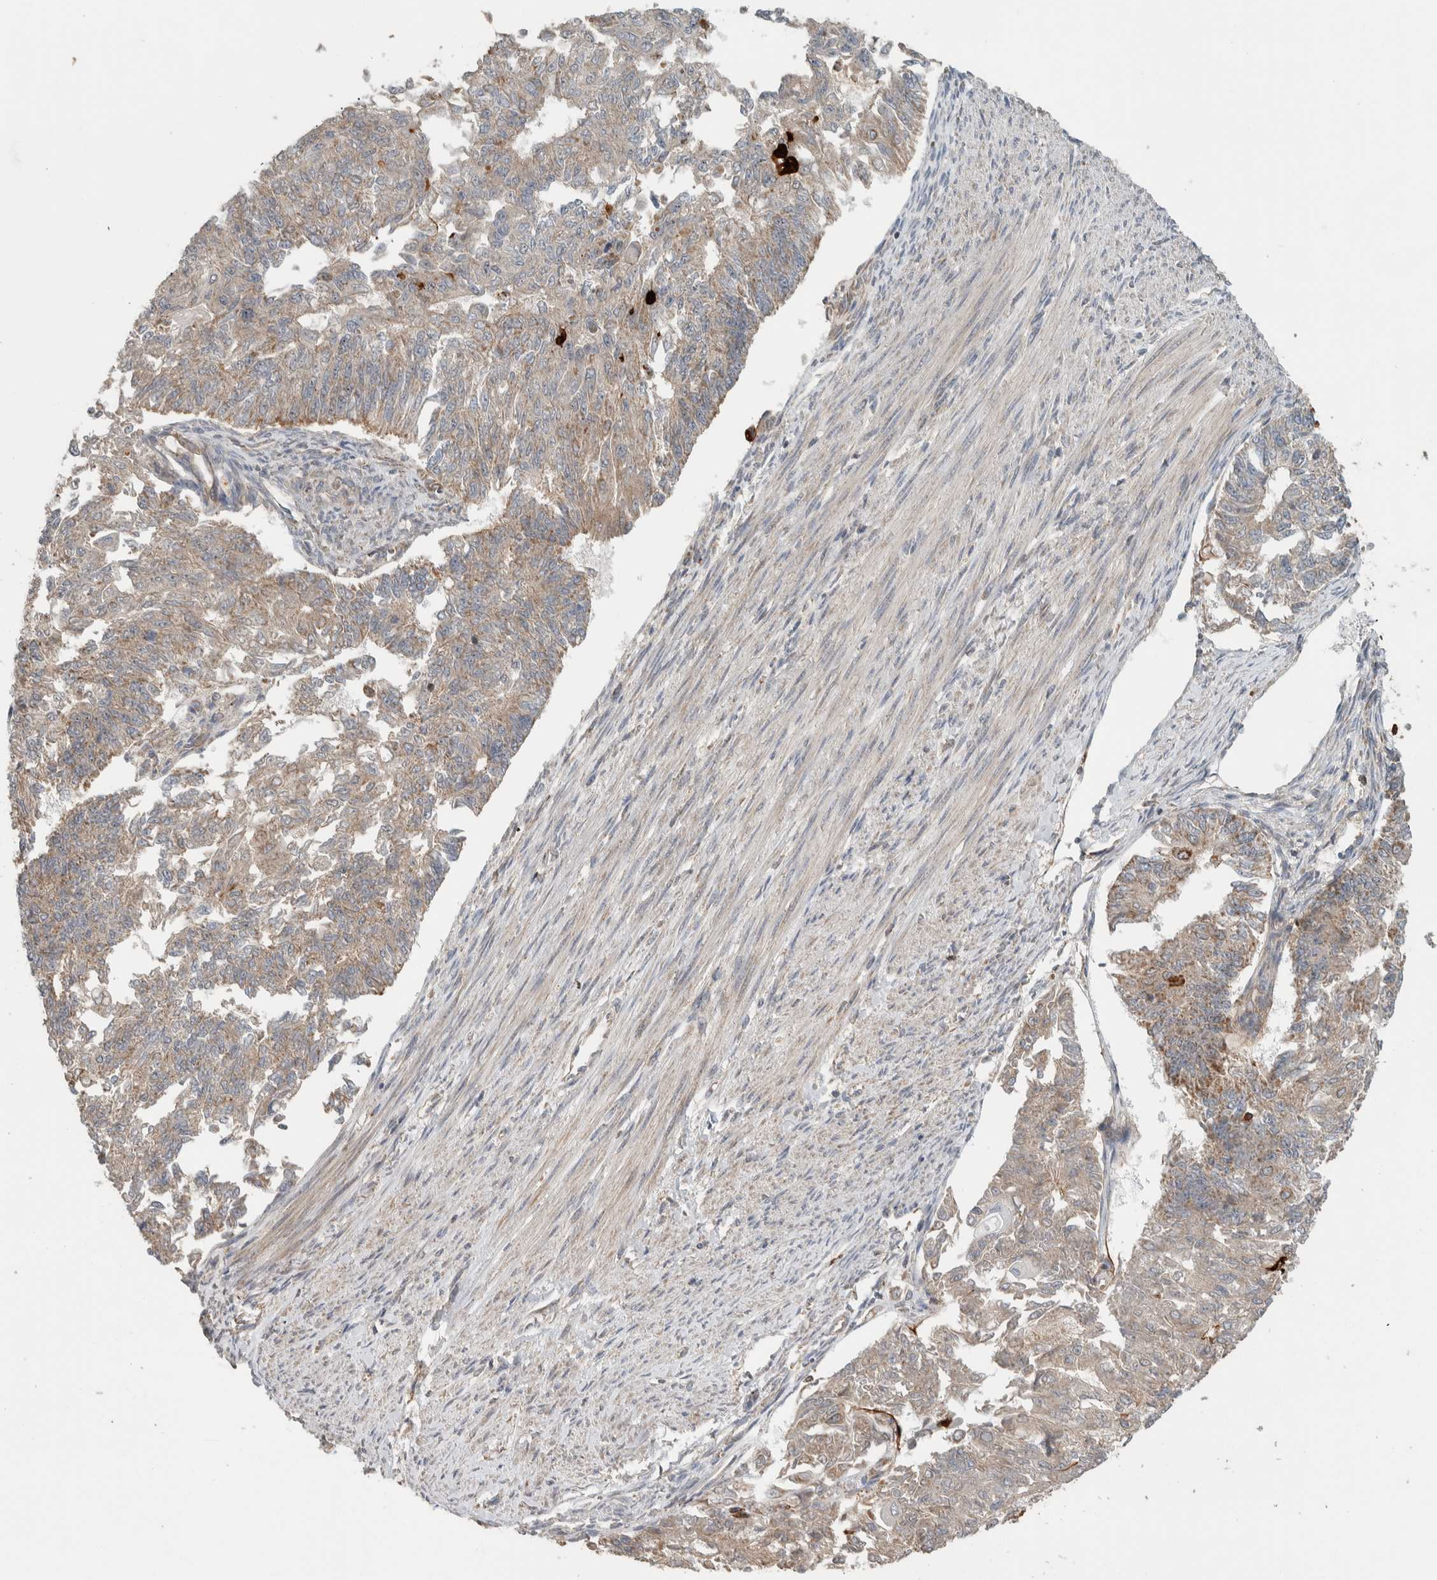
{"staining": {"intensity": "weak", "quantity": ">75%", "location": "cytoplasmic/membranous"}, "tissue": "endometrial cancer", "cell_type": "Tumor cells", "image_type": "cancer", "snomed": [{"axis": "morphology", "description": "Adenocarcinoma, NOS"}, {"axis": "topography", "description": "Endometrium"}], "caption": "The immunohistochemical stain labels weak cytoplasmic/membranous positivity in tumor cells of endometrial cancer (adenocarcinoma) tissue.", "gene": "VPS53", "patient": {"sex": "female", "age": 32}}